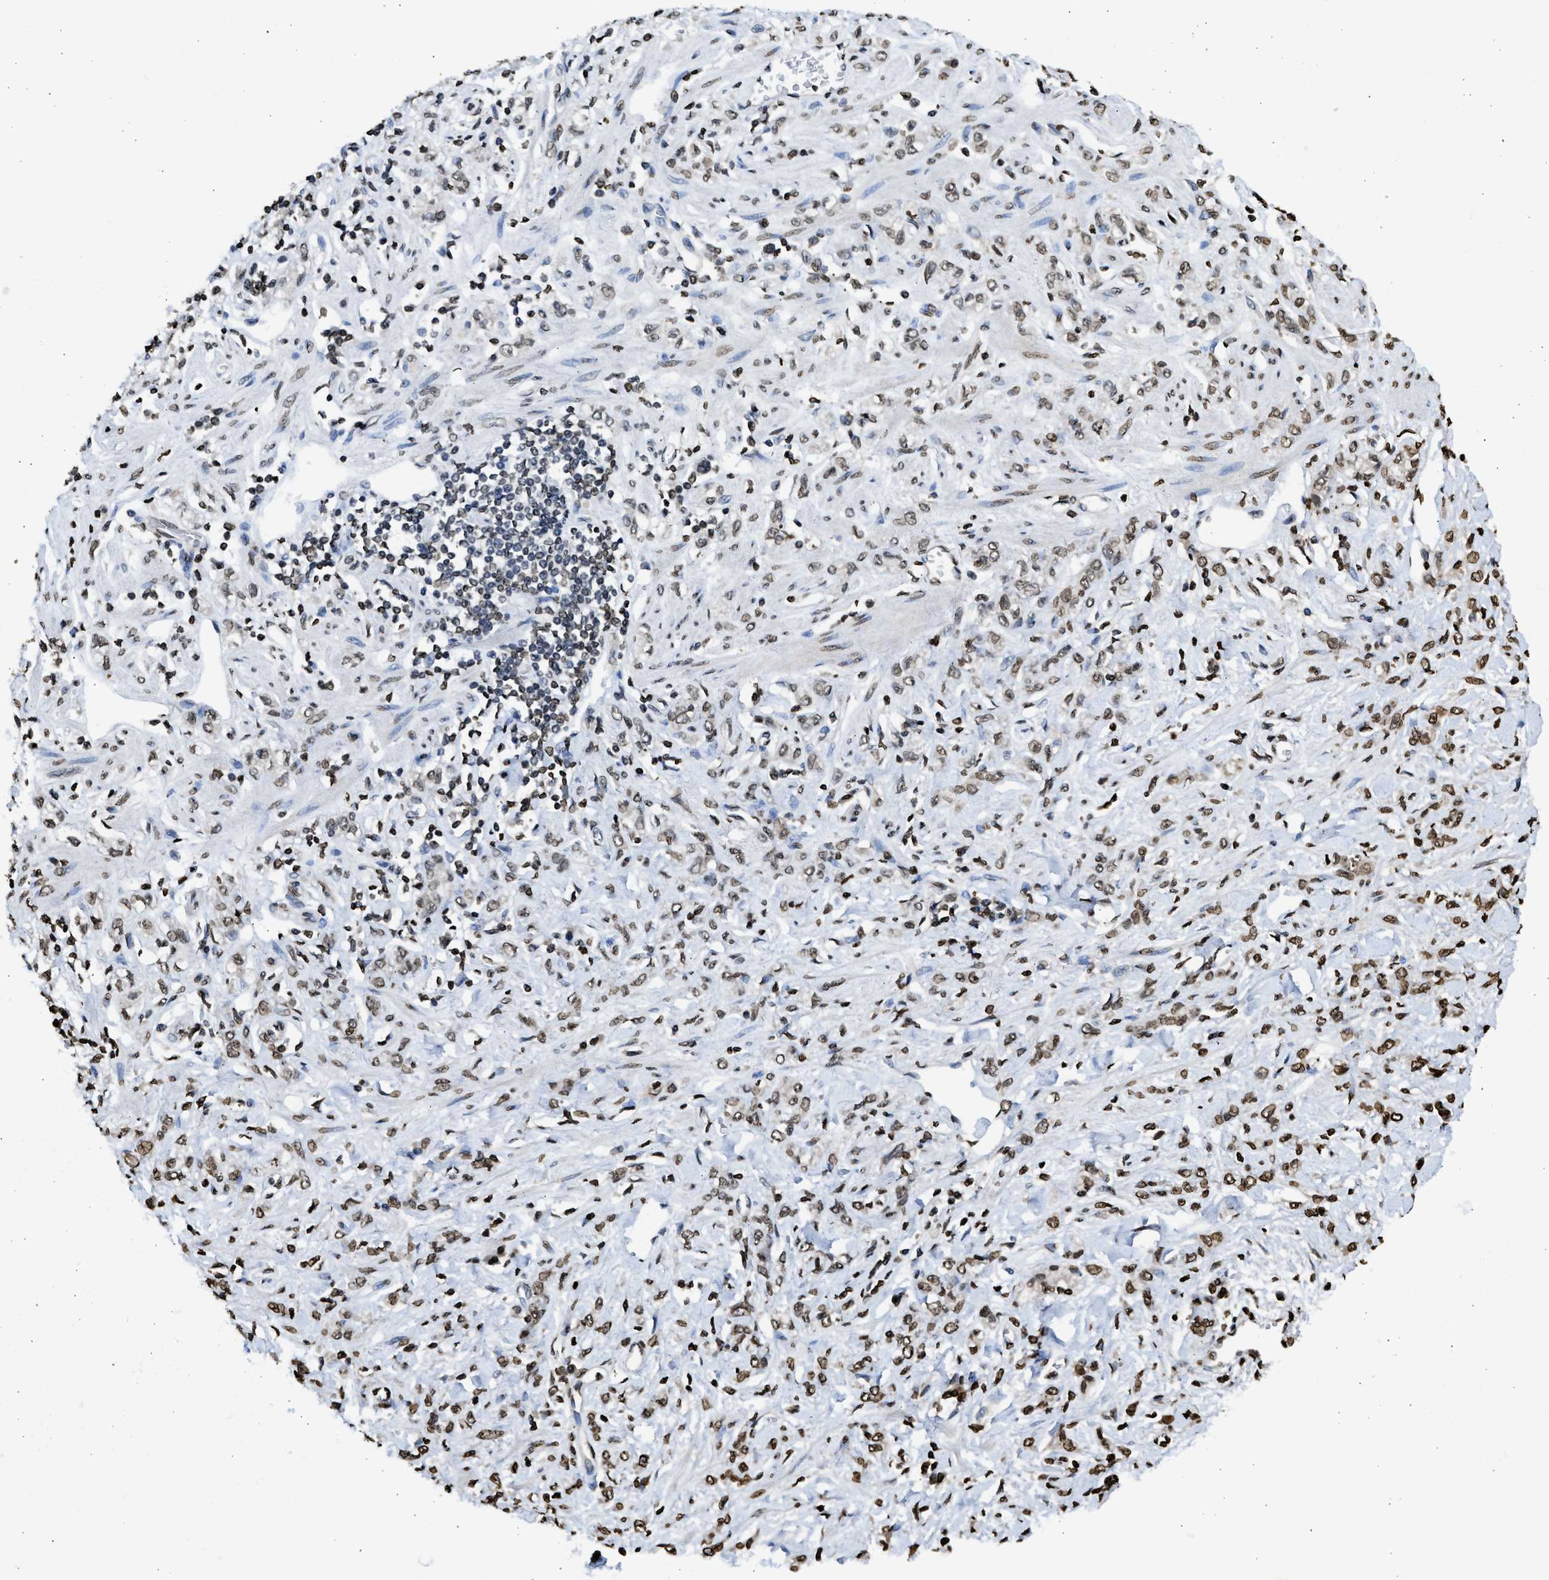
{"staining": {"intensity": "moderate", "quantity": ">75%", "location": "nuclear"}, "tissue": "stomach cancer", "cell_type": "Tumor cells", "image_type": "cancer", "snomed": [{"axis": "morphology", "description": "Normal tissue, NOS"}, {"axis": "morphology", "description": "Adenocarcinoma, NOS"}, {"axis": "topography", "description": "Stomach"}], "caption": "This photomicrograph reveals stomach adenocarcinoma stained with immunohistochemistry (IHC) to label a protein in brown. The nuclear of tumor cells show moderate positivity for the protein. Nuclei are counter-stained blue.", "gene": "RRAGC", "patient": {"sex": "male", "age": 82}}